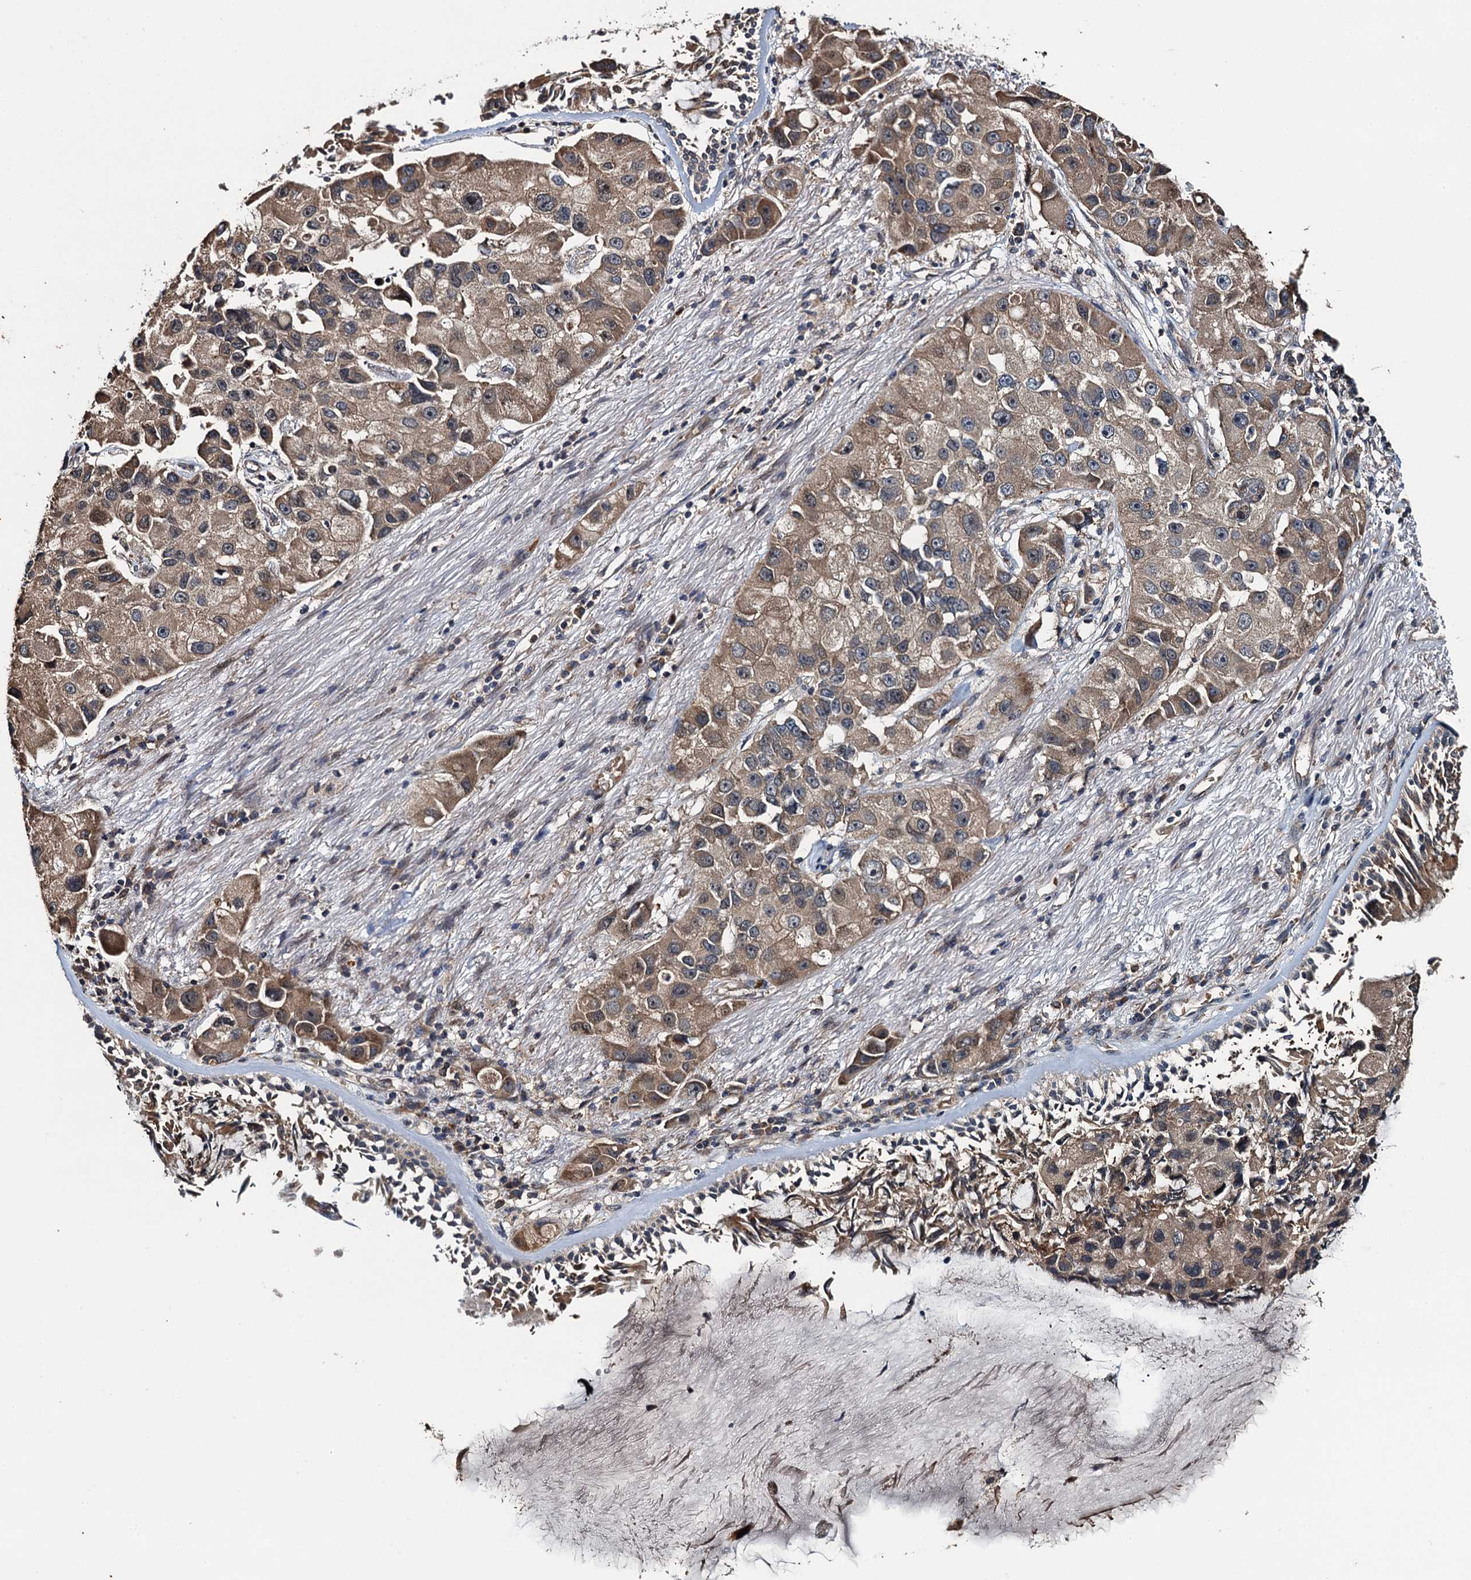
{"staining": {"intensity": "moderate", "quantity": ">75%", "location": "cytoplasmic/membranous"}, "tissue": "lung cancer", "cell_type": "Tumor cells", "image_type": "cancer", "snomed": [{"axis": "morphology", "description": "Adenocarcinoma, NOS"}, {"axis": "topography", "description": "Lung"}], "caption": "Tumor cells exhibit moderate cytoplasmic/membranous expression in approximately >75% of cells in lung adenocarcinoma.", "gene": "SNX32", "patient": {"sex": "female", "age": 54}}